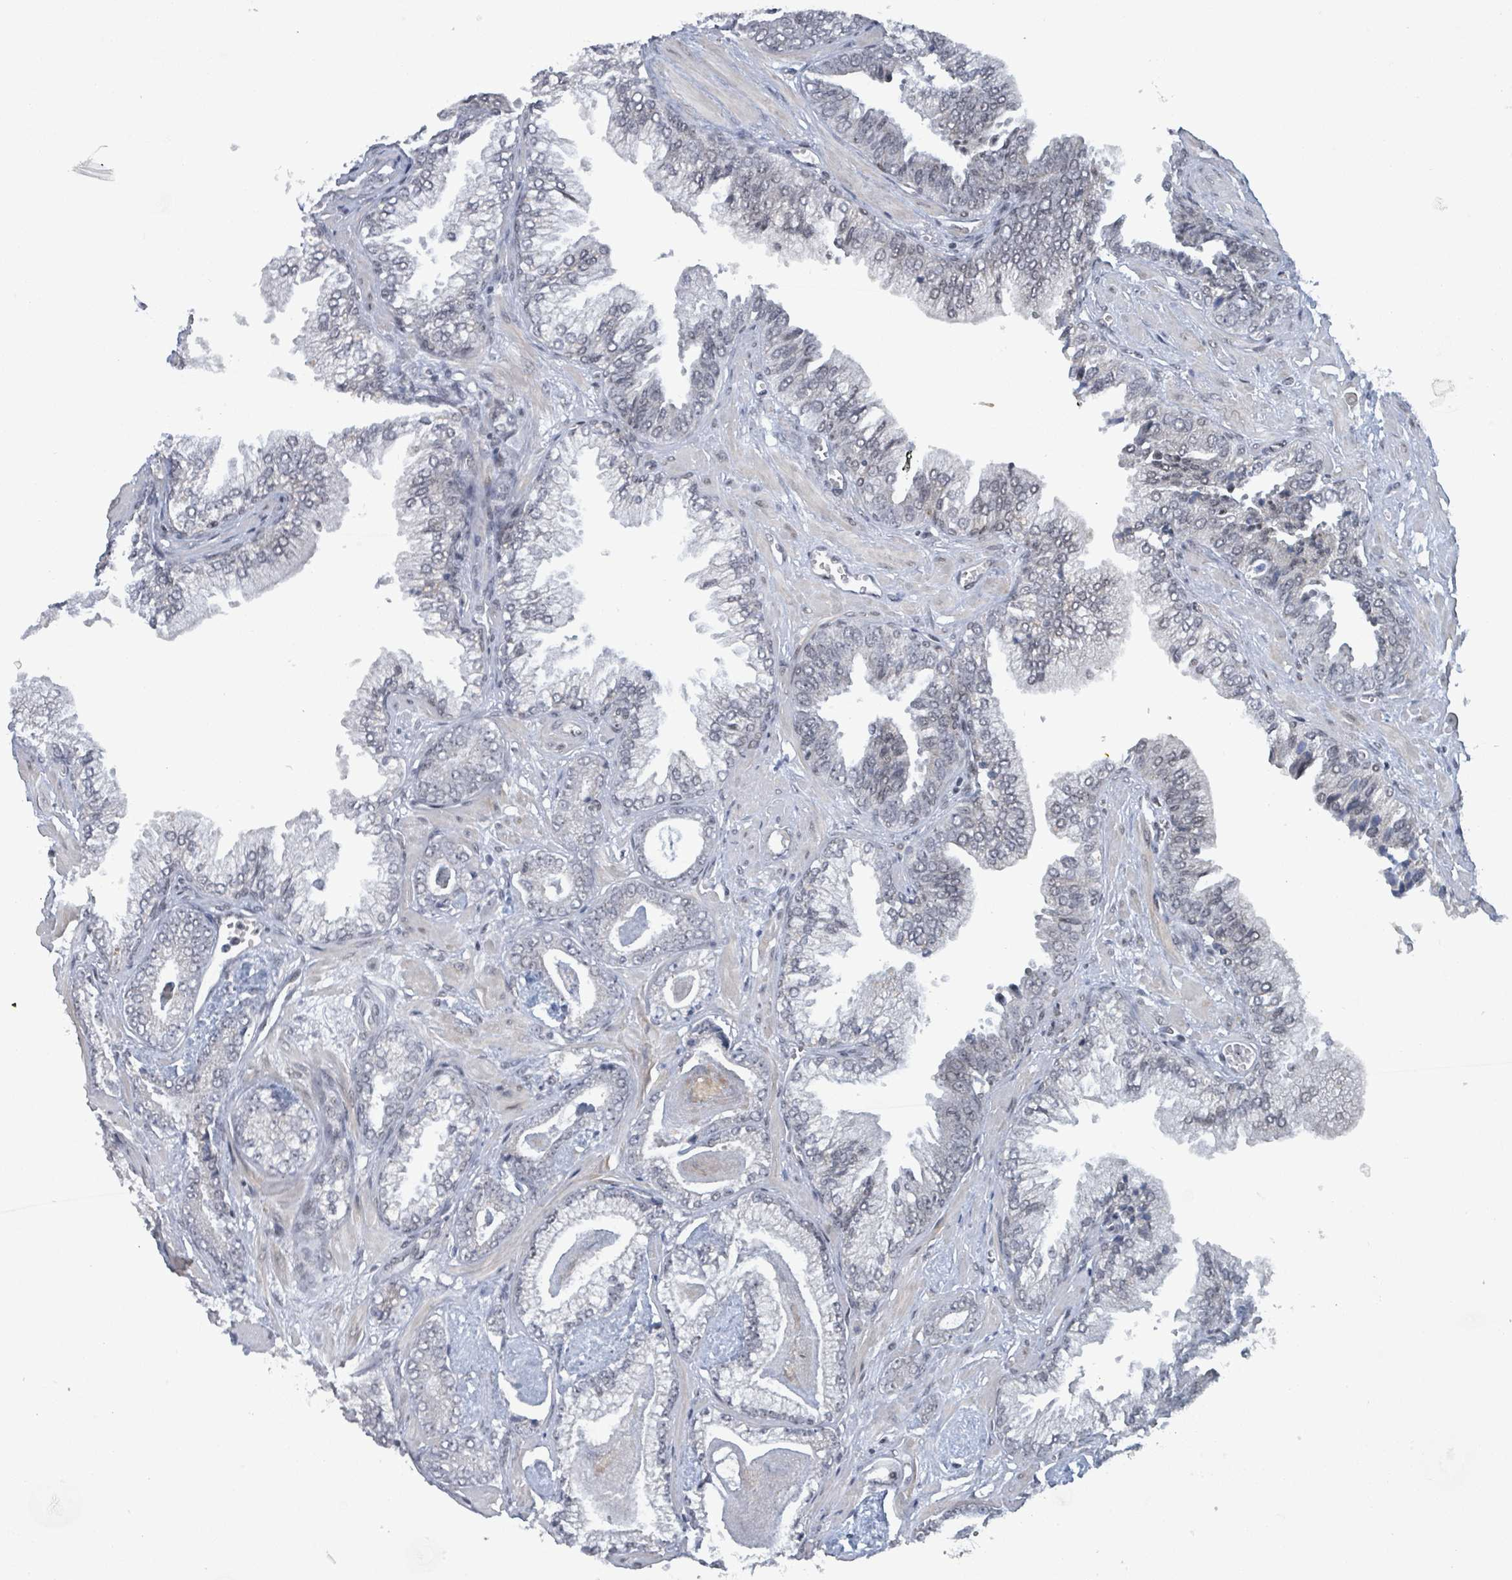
{"staining": {"intensity": "negative", "quantity": "none", "location": "none"}, "tissue": "prostate cancer", "cell_type": "Tumor cells", "image_type": "cancer", "snomed": [{"axis": "morphology", "description": "Adenocarcinoma, Low grade"}, {"axis": "topography", "description": "Prostate"}], "caption": "There is no significant positivity in tumor cells of adenocarcinoma (low-grade) (prostate).", "gene": "BANP", "patient": {"sex": "male", "age": 60}}